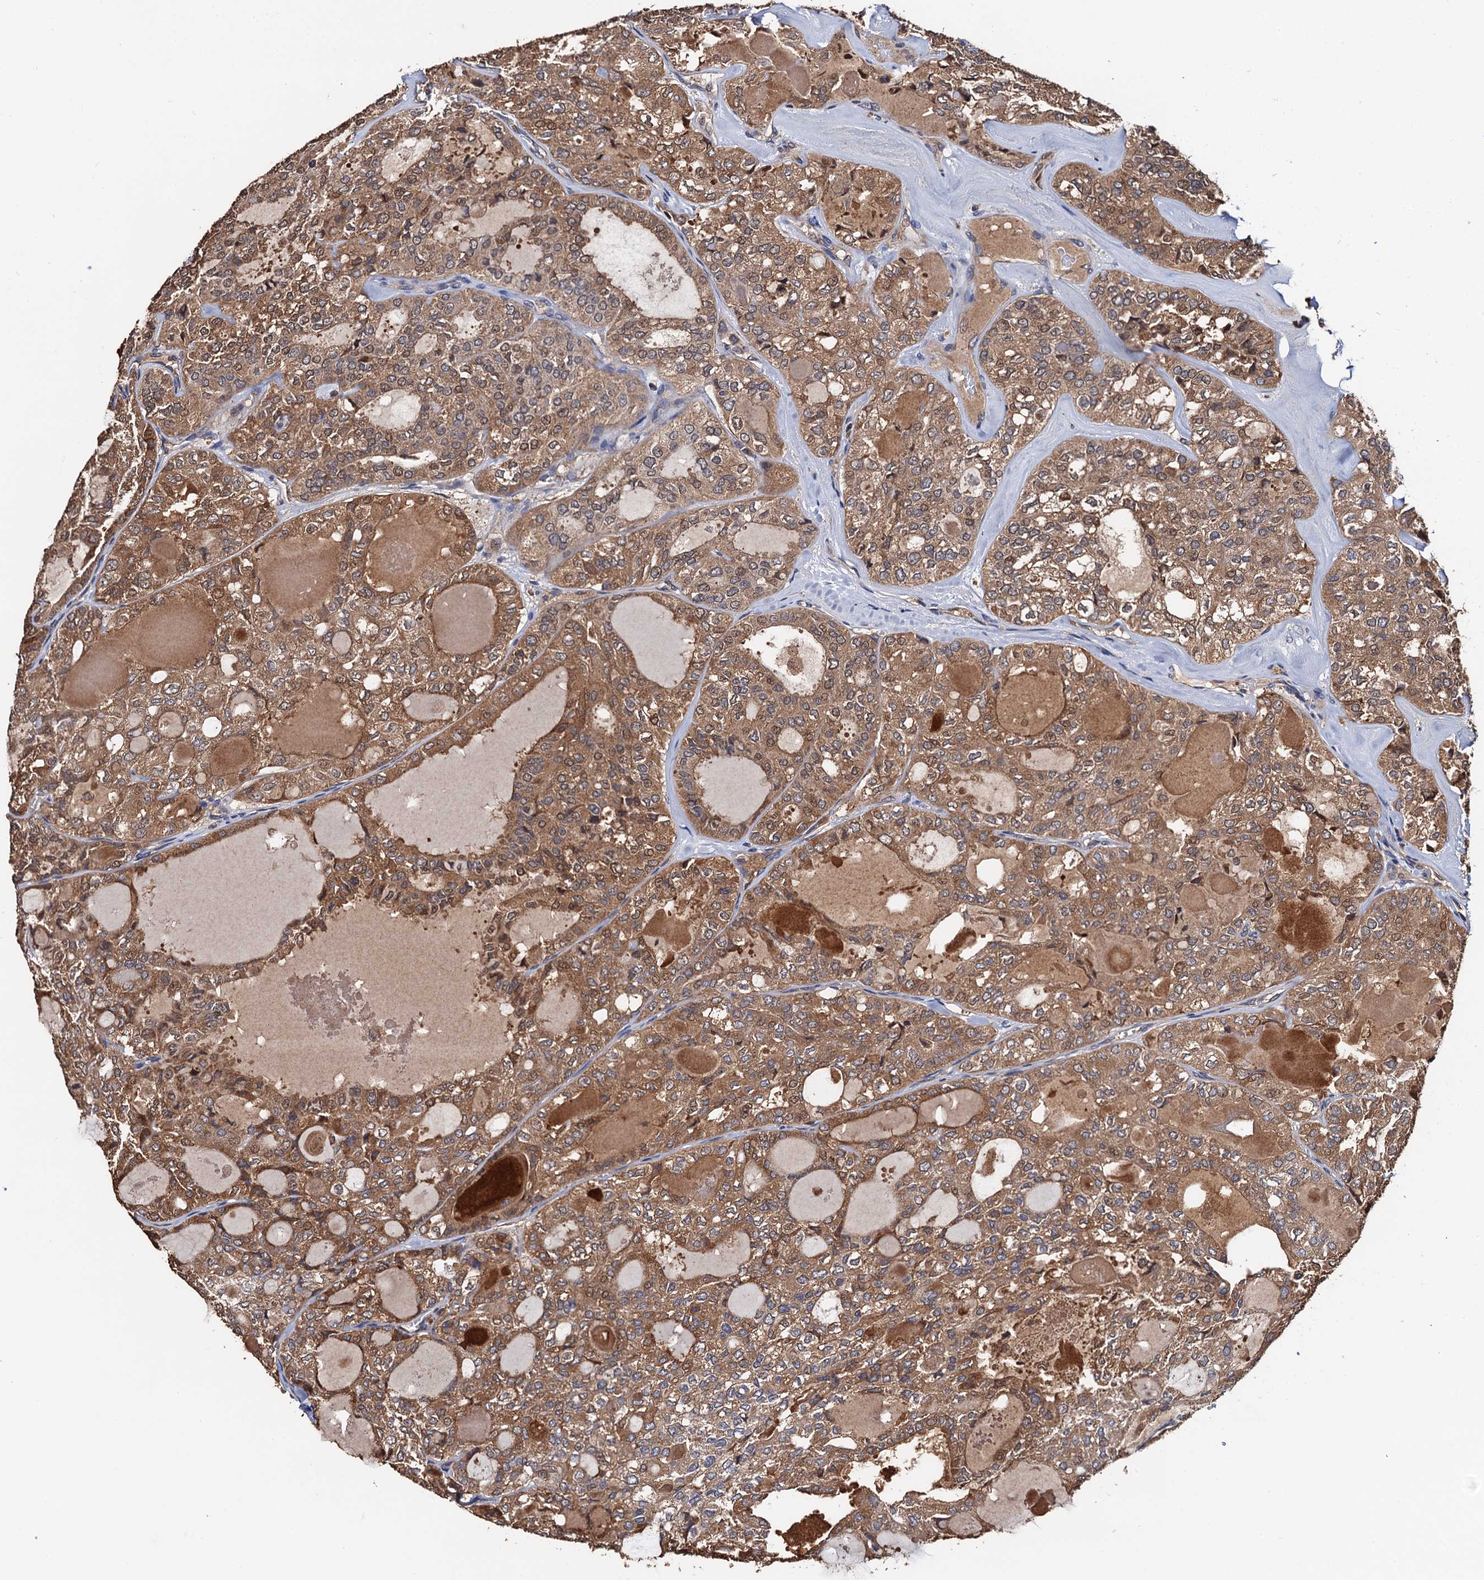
{"staining": {"intensity": "moderate", "quantity": ">75%", "location": "cytoplasmic/membranous"}, "tissue": "thyroid cancer", "cell_type": "Tumor cells", "image_type": "cancer", "snomed": [{"axis": "morphology", "description": "Follicular adenoma carcinoma, NOS"}, {"axis": "topography", "description": "Thyroid gland"}], "caption": "Thyroid cancer was stained to show a protein in brown. There is medium levels of moderate cytoplasmic/membranous staining in about >75% of tumor cells.", "gene": "RGS11", "patient": {"sex": "male", "age": 75}}